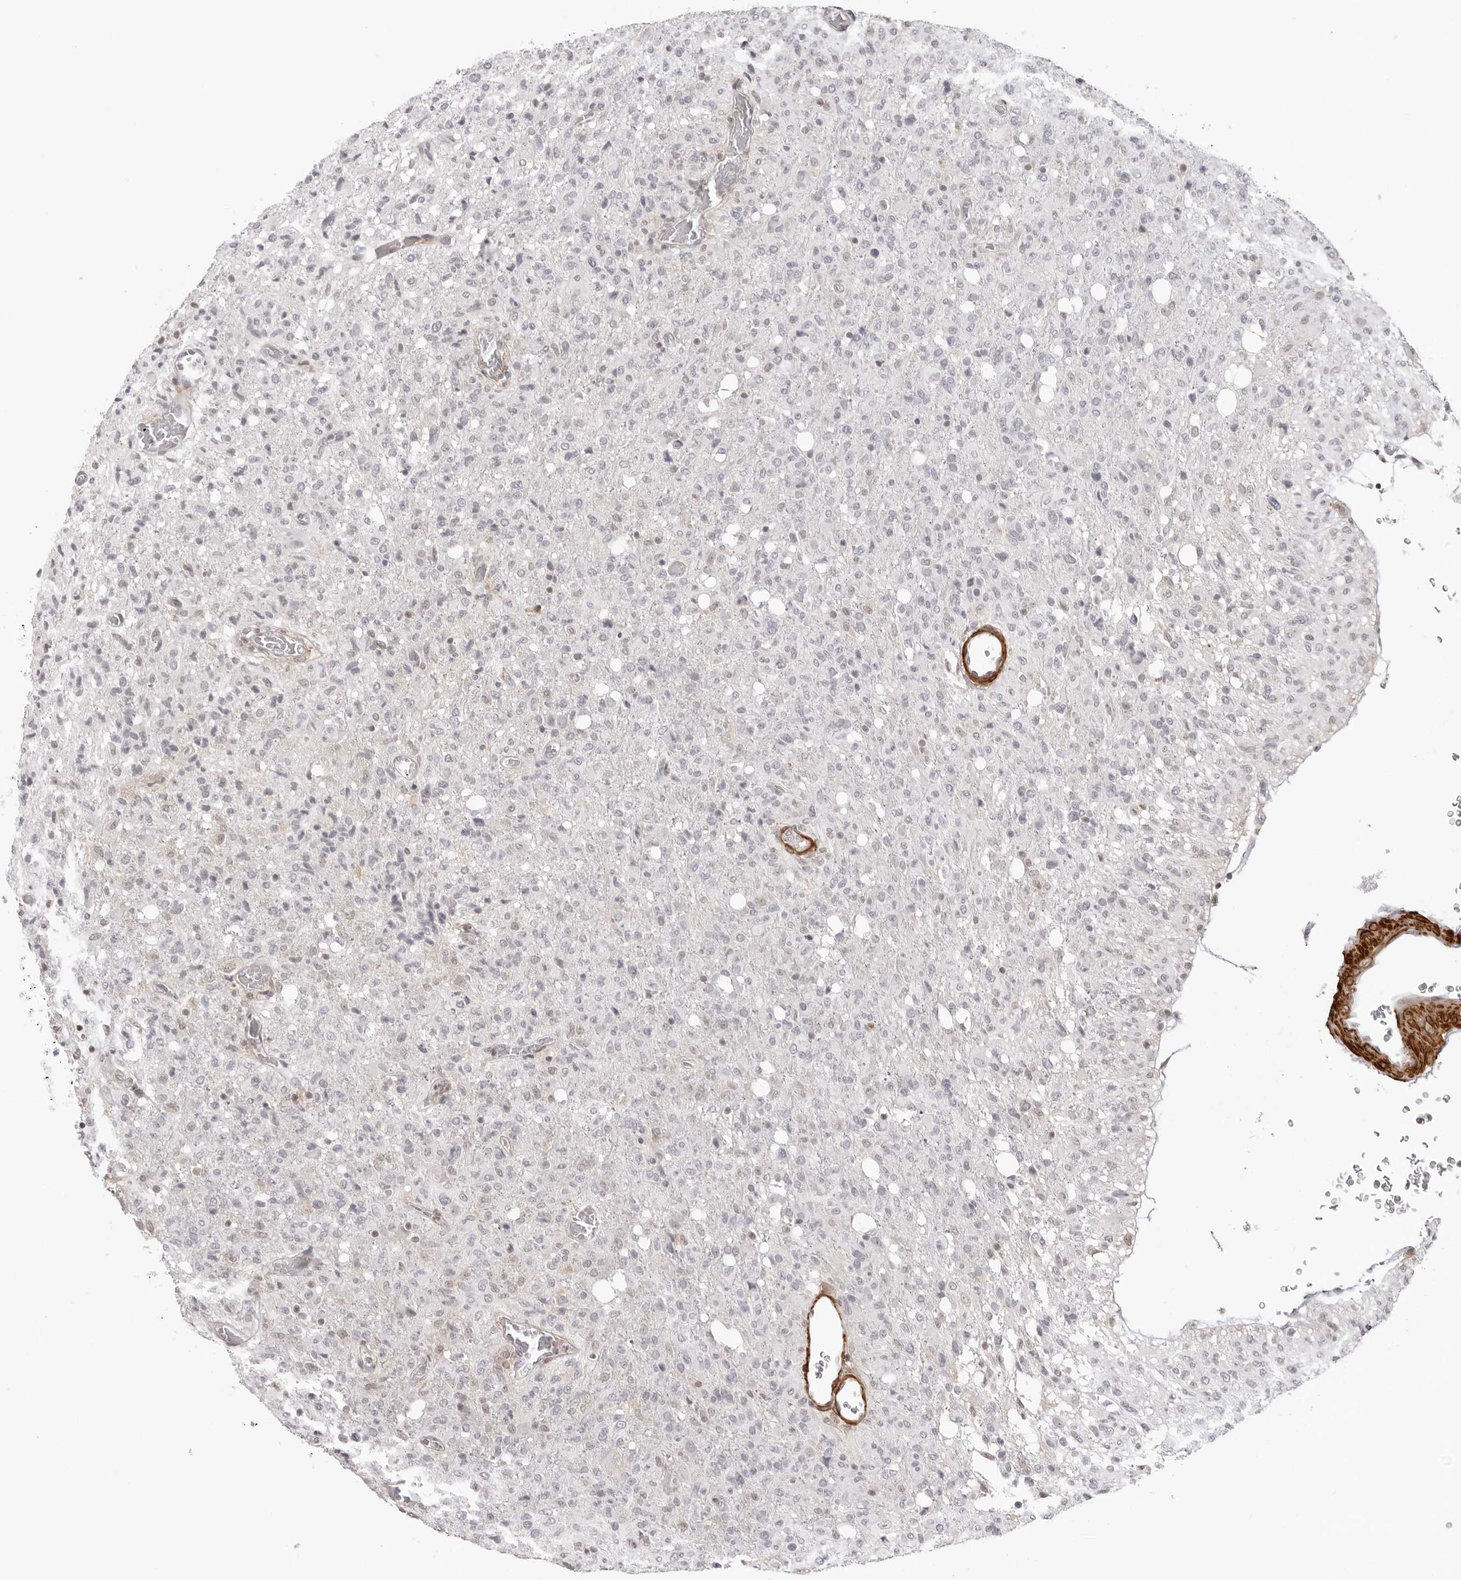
{"staining": {"intensity": "negative", "quantity": "none", "location": "none"}, "tissue": "glioma", "cell_type": "Tumor cells", "image_type": "cancer", "snomed": [{"axis": "morphology", "description": "Glioma, malignant, High grade"}, {"axis": "topography", "description": "Brain"}], "caption": "This is a micrograph of immunohistochemistry (IHC) staining of malignant glioma (high-grade), which shows no staining in tumor cells.", "gene": "UNK", "patient": {"sex": "female", "age": 57}}